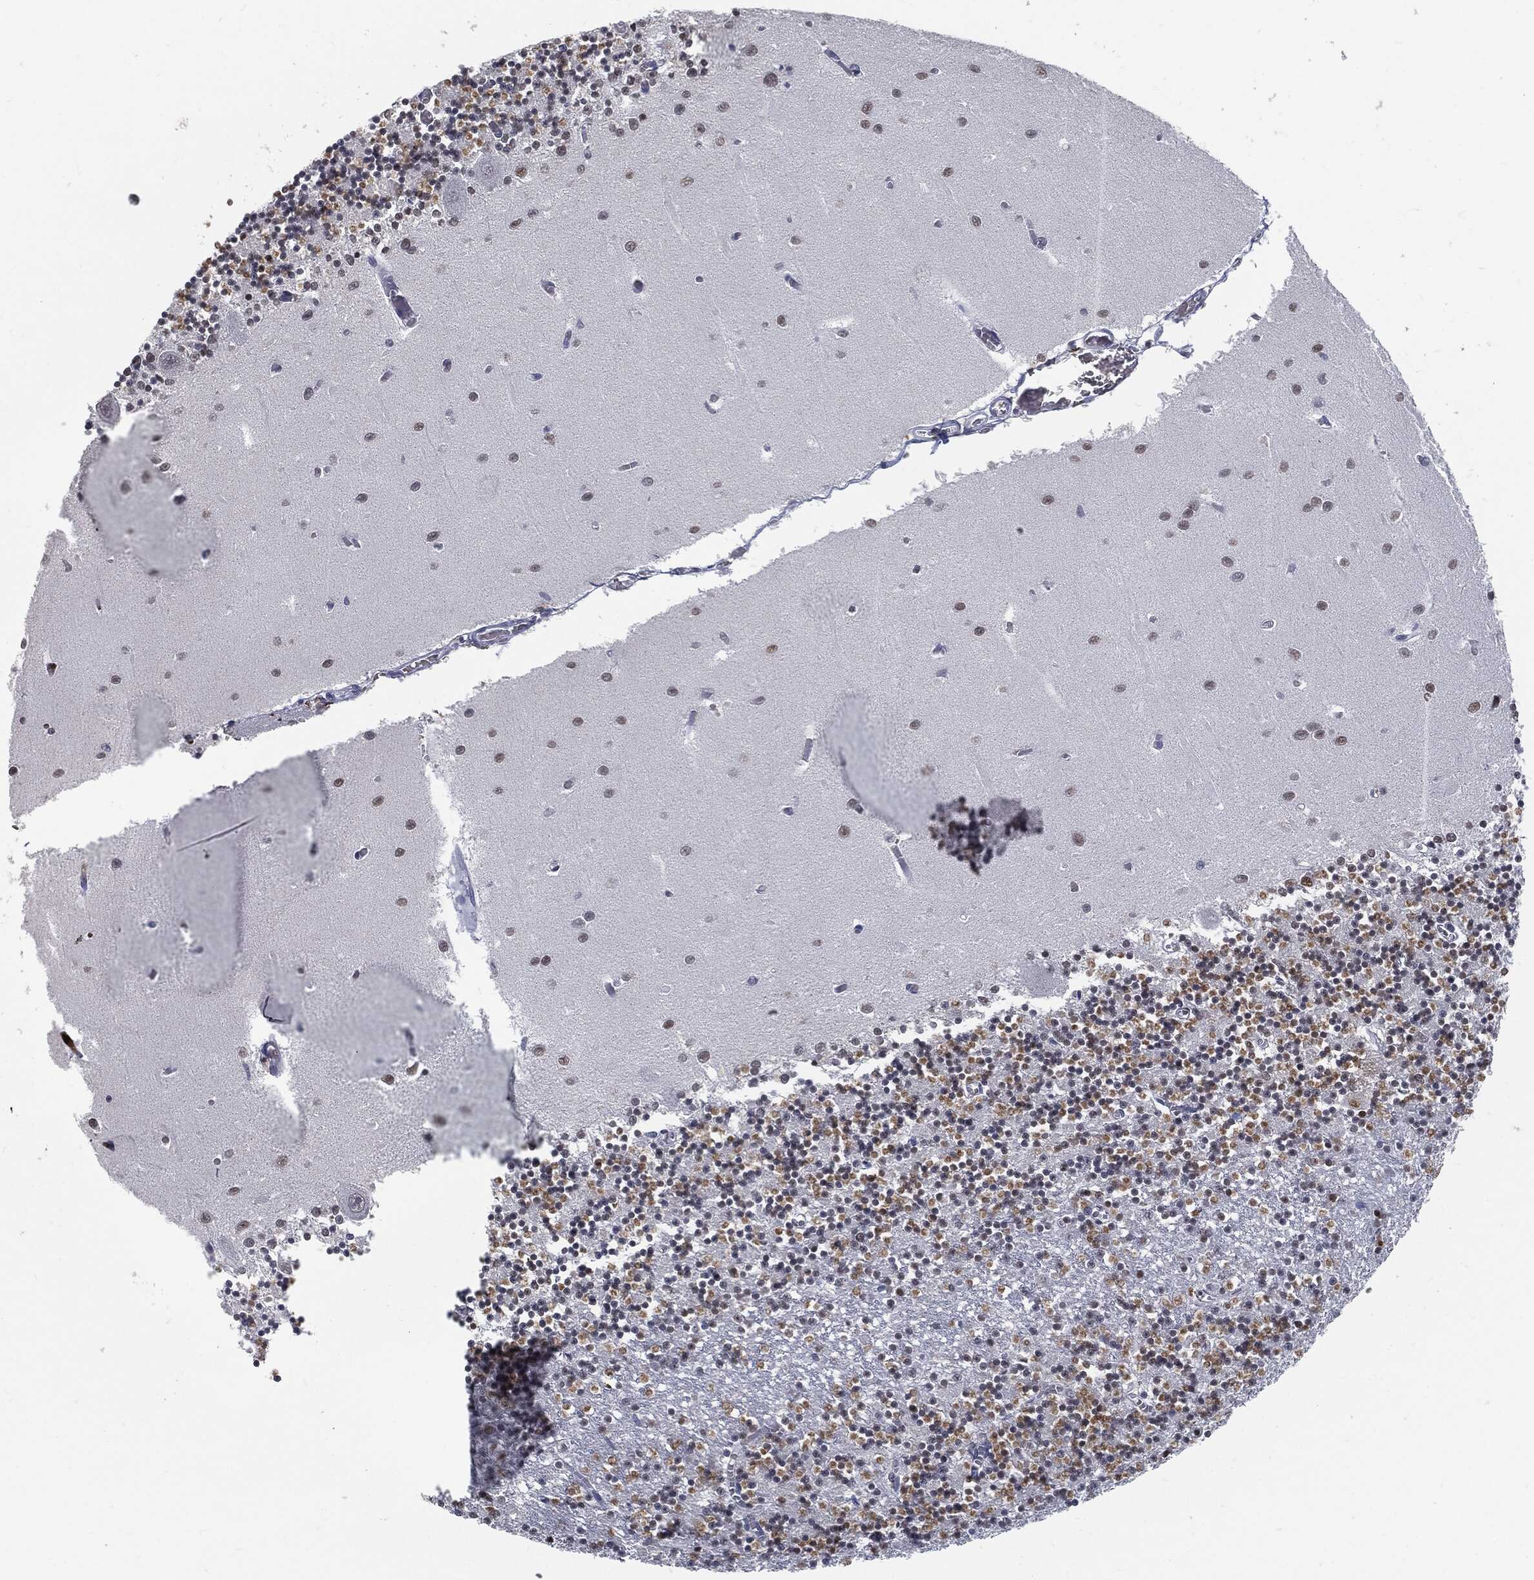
{"staining": {"intensity": "negative", "quantity": "none", "location": "none"}, "tissue": "cerebellum", "cell_type": "Cells in granular layer", "image_type": "normal", "snomed": [{"axis": "morphology", "description": "Normal tissue, NOS"}, {"axis": "topography", "description": "Cerebellum"}], "caption": "Immunohistochemical staining of unremarkable cerebellum demonstrates no significant positivity in cells in granular layer. (DAB (3,3'-diaminobenzidine) immunohistochemistry (IHC), high magnification).", "gene": "ANXA1", "patient": {"sex": "female", "age": 64}}